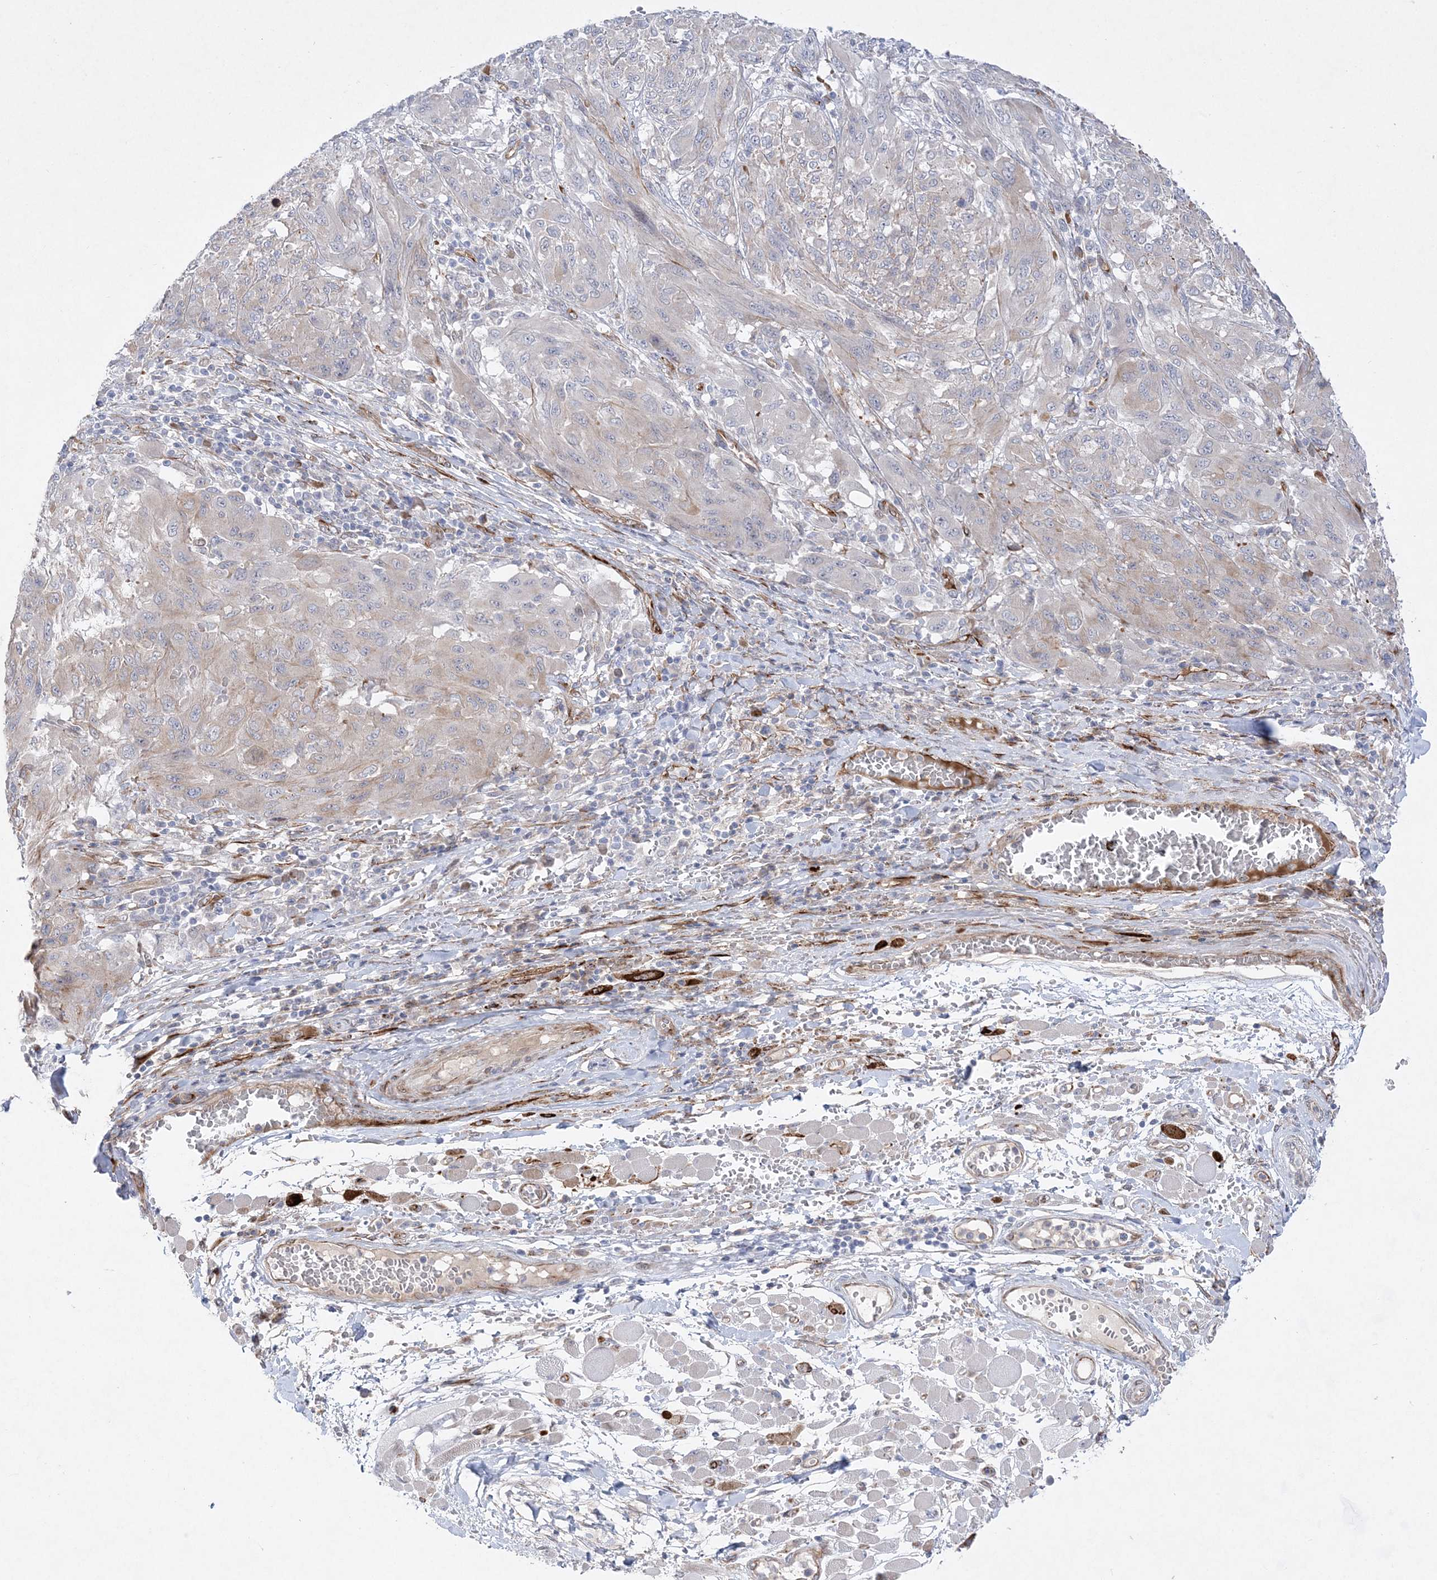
{"staining": {"intensity": "negative", "quantity": "none", "location": "none"}, "tissue": "melanoma", "cell_type": "Tumor cells", "image_type": "cancer", "snomed": [{"axis": "morphology", "description": "Malignant melanoma, NOS"}, {"axis": "topography", "description": "Skin"}], "caption": "Melanoma stained for a protein using immunohistochemistry (IHC) demonstrates no staining tumor cells.", "gene": "TMEM132B", "patient": {"sex": "female", "age": 91}}